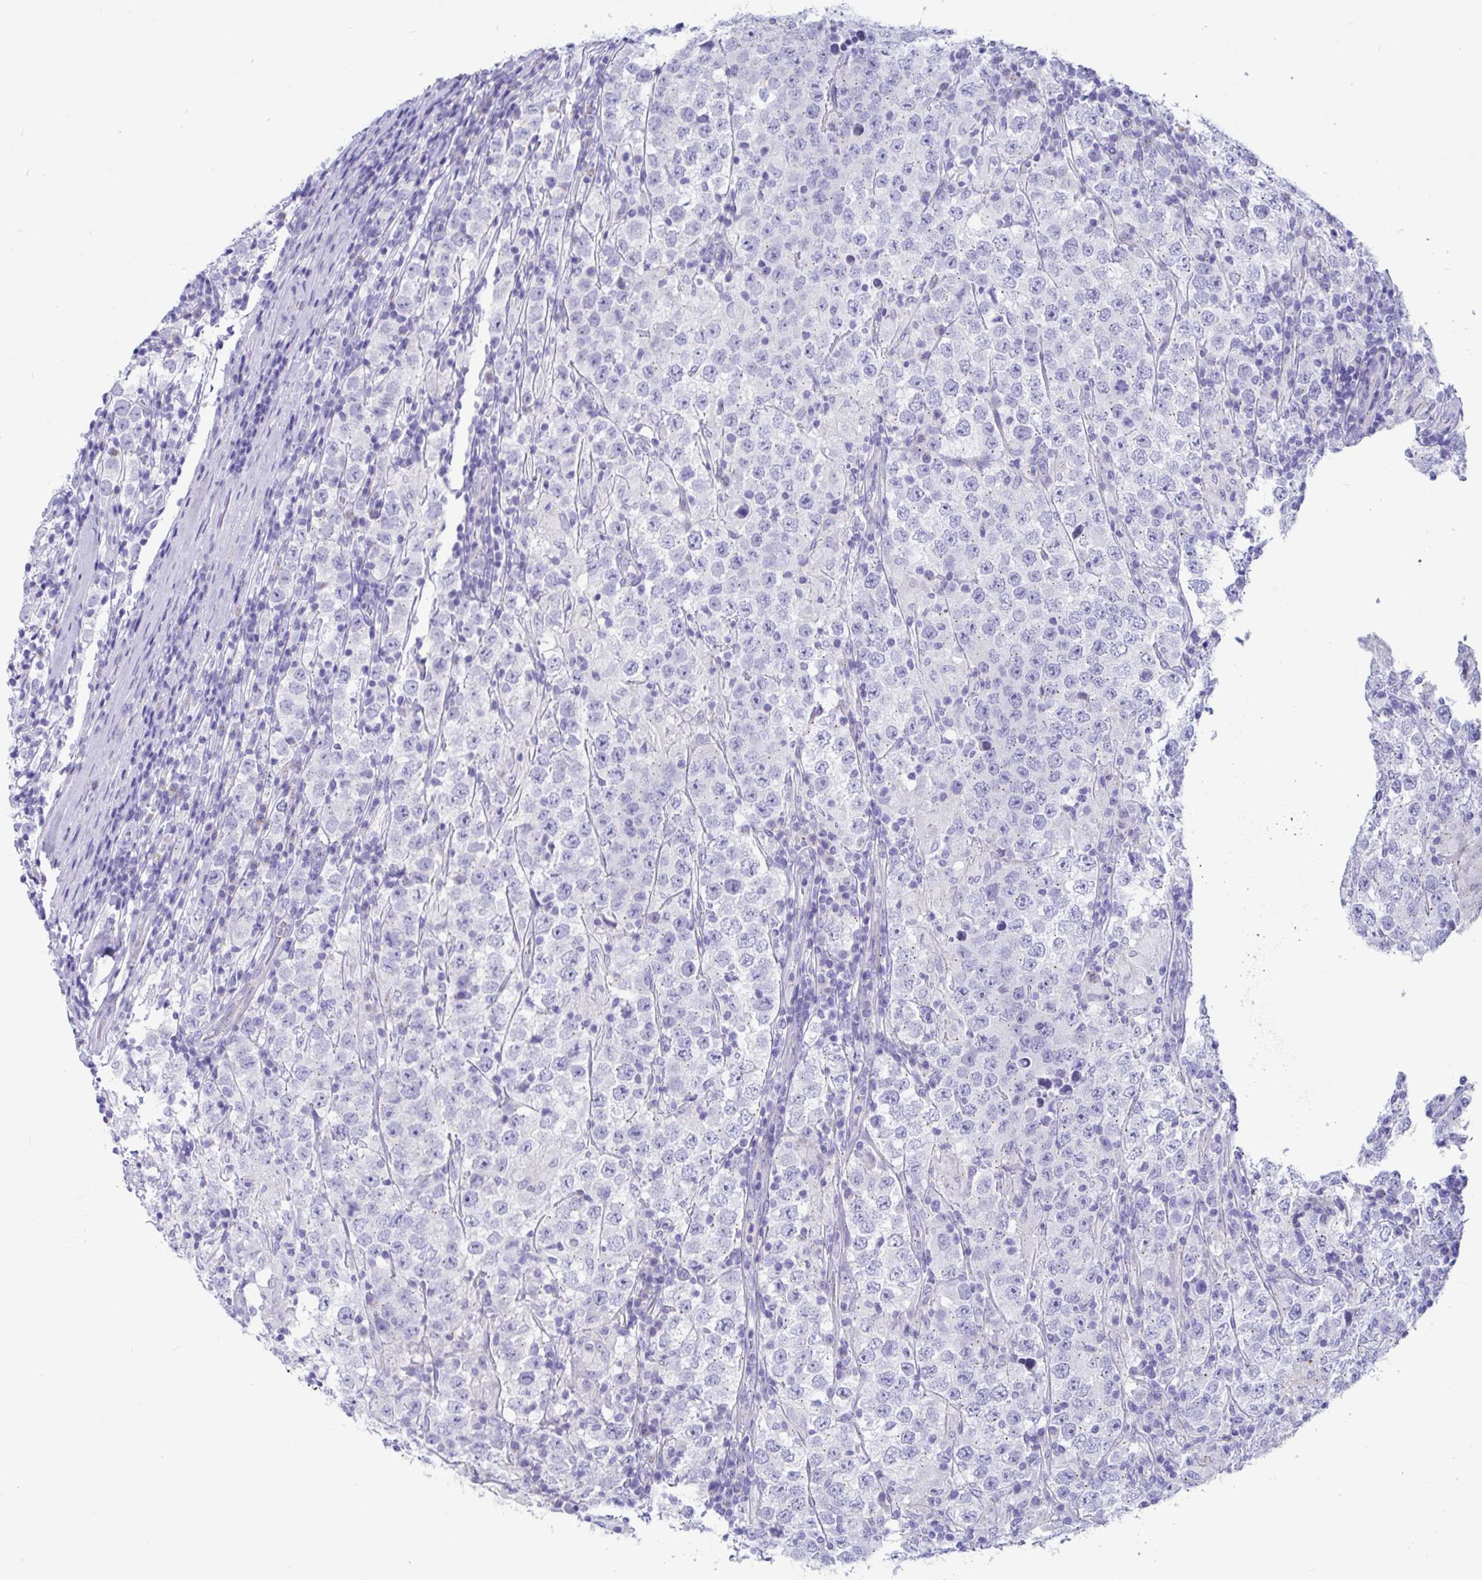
{"staining": {"intensity": "negative", "quantity": "none", "location": "none"}, "tissue": "testis cancer", "cell_type": "Tumor cells", "image_type": "cancer", "snomed": [{"axis": "morphology", "description": "Normal tissue, NOS"}, {"axis": "morphology", "description": "Urothelial carcinoma, High grade"}, {"axis": "morphology", "description": "Seminoma, NOS"}, {"axis": "morphology", "description": "Carcinoma, Embryonal, NOS"}, {"axis": "topography", "description": "Urinary bladder"}, {"axis": "topography", "description": "Testis"}], "caption": "A histopathology image of human testis embryonal carcinoma is negative for staining in tumor cells.", "gene": "RNASE3", "patient": {"sex": "male", "age": 41}}